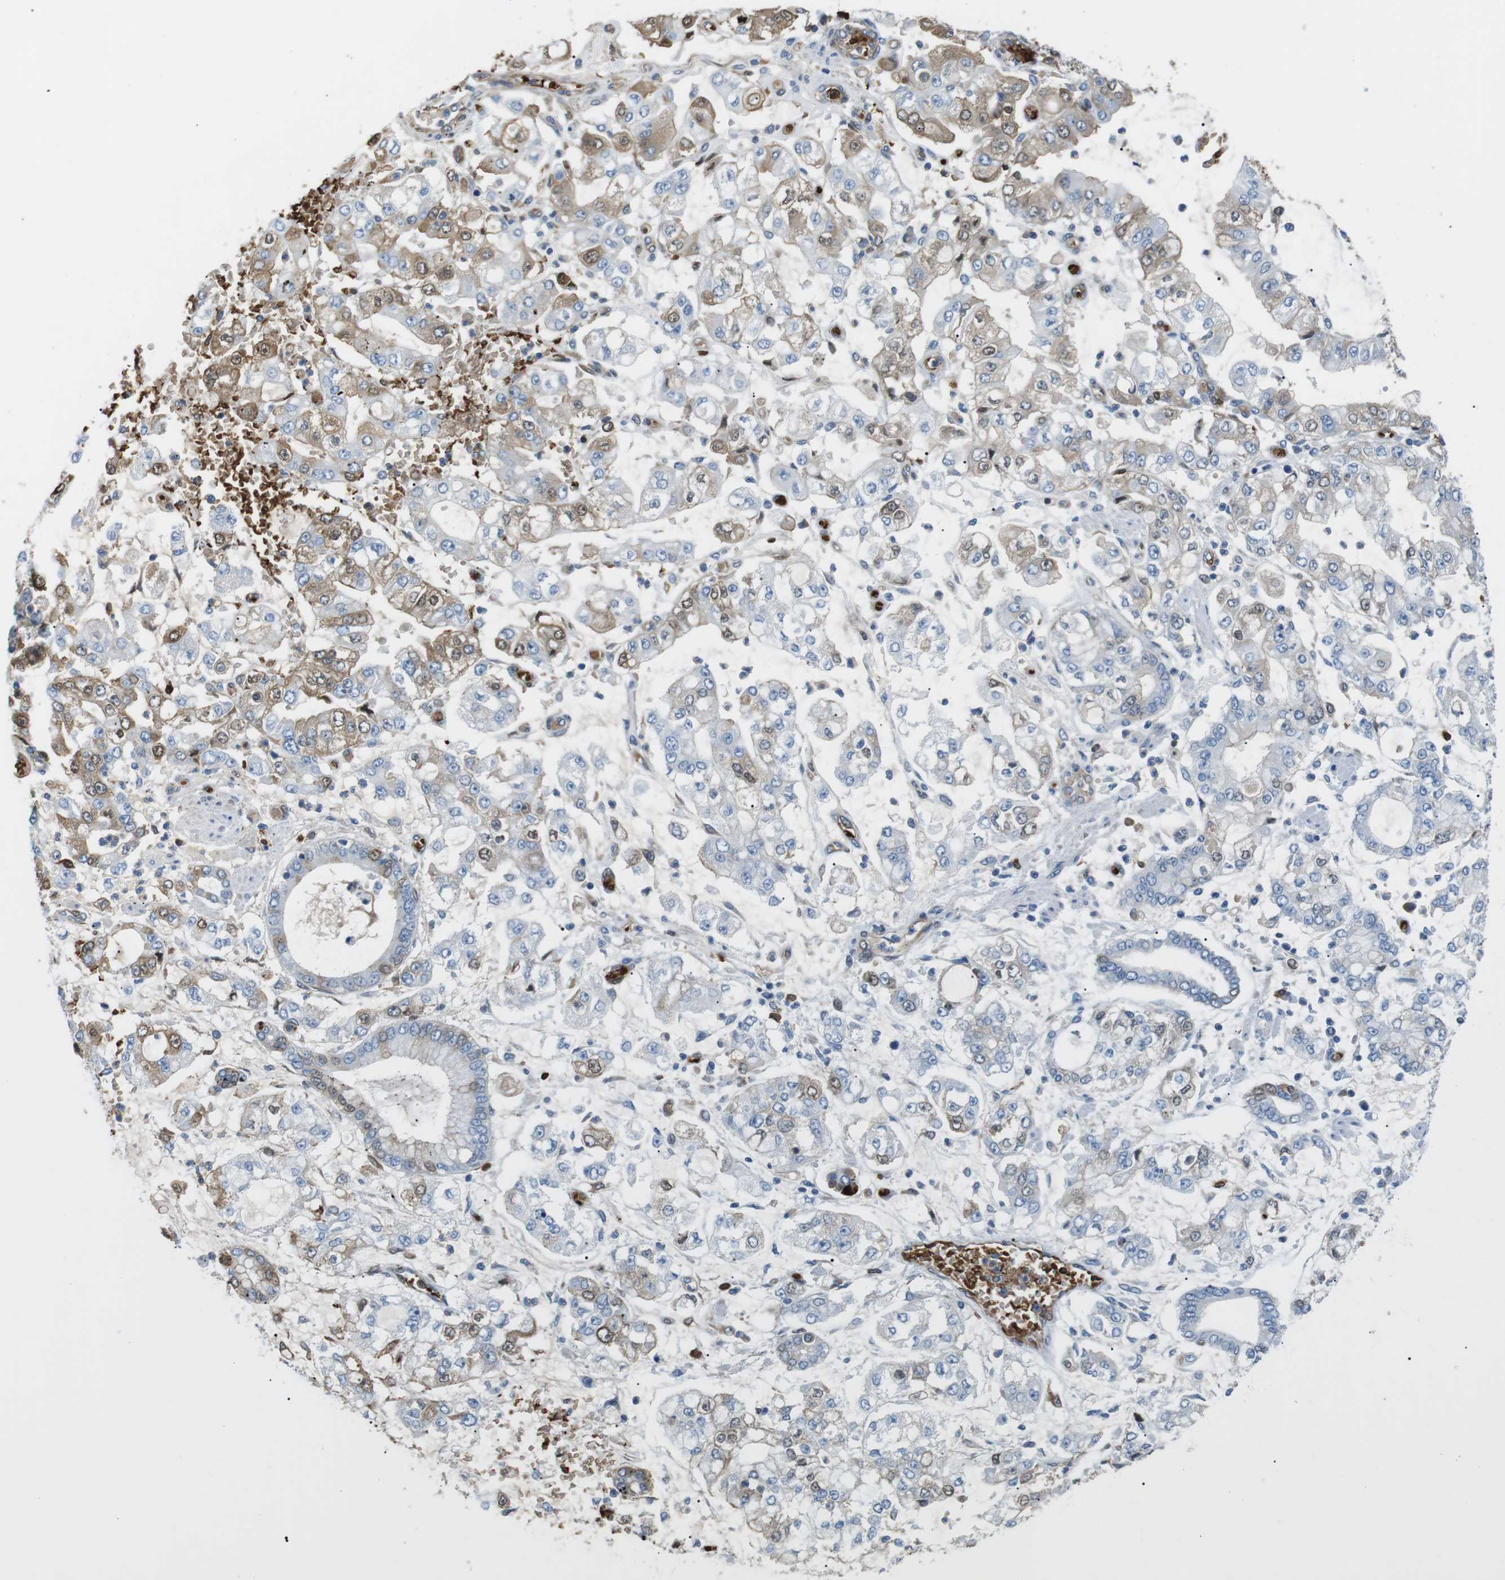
{"staining": {"intensity": "moderate", "quantity": "<25%", "location": "cytoplasmic/membranous,nuclear"}, "tissue": "stomach cancer", "cell_type": "Tumor cells", "image_type": "cancer", "snomed": [{"axis": "morphology", "description": "Adenocarcinoma, NOS"}, {"axis": "topography", "description": "Stomach"}], "caption": "Moderate cytoplasmic/membranous and nuclear staining is appreciated in approximately <25% of tumor cells in adenocarcinoma (stomach).", "gene": "ADCY10", "patient": {"sex": "male", "age": 76}}